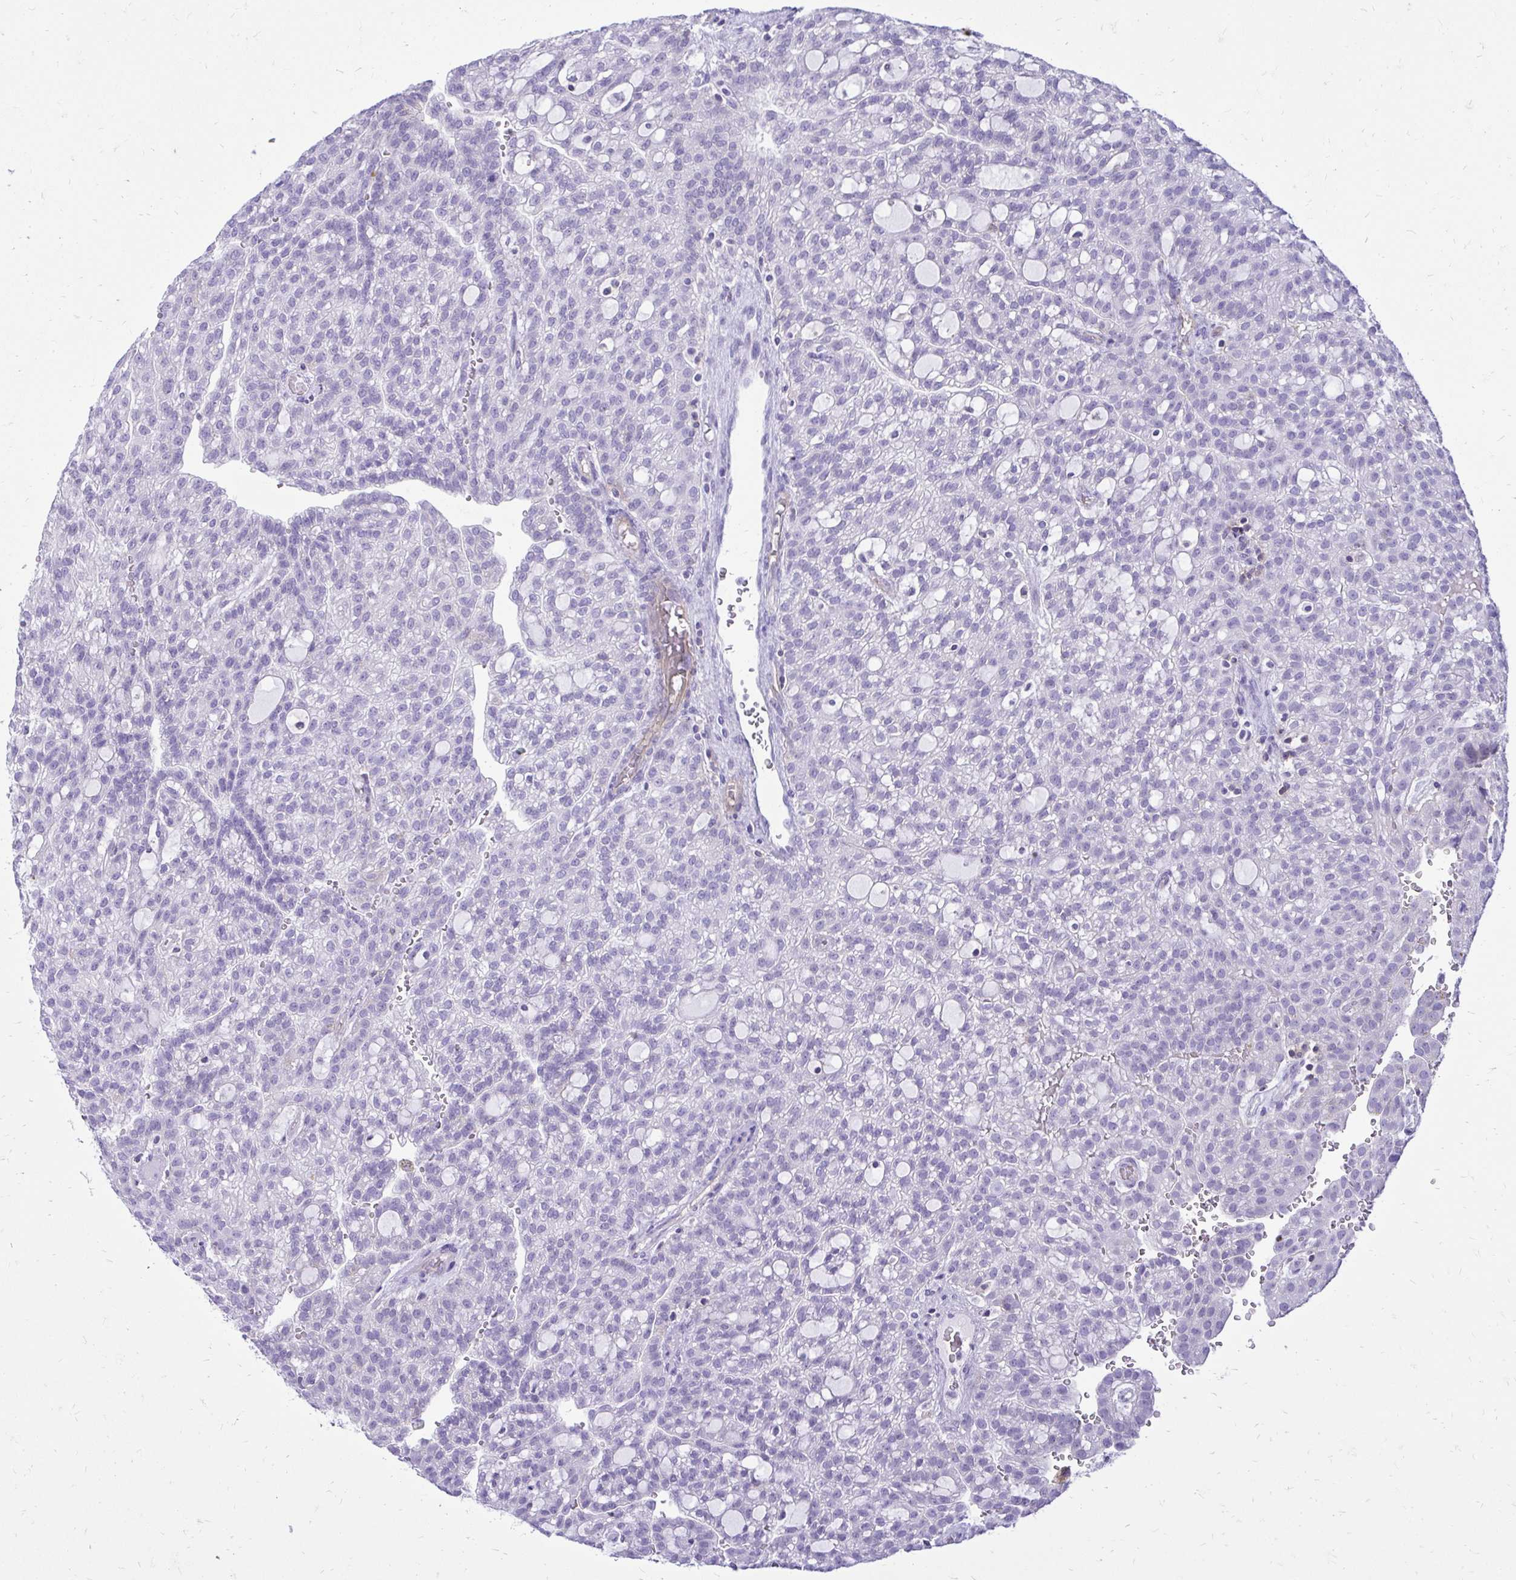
{"staining": {"intensity": "negative", "quantity": "none", "location": "none"}, "tissue": "renal cancer", "cell_type": "Tumor cells", "image_type": "cancer", "snomed": [{"axis": "morphology", "description": "Adenocarcinoma, NOS"}, {"axis": "topography", "description": "Kidney"}], "caption": "A high-resolution micrograph shows immunohistochemistry staining of renal adenocarcinoma, which shows no significant positivity in tumor cells. (DAB (3,3'-diaminobenzidine) immunohistochemistry (IHC) visualized using brightfield microscopy, high magnification).", "gene": "GPRIN3", "patient": {"sex": "male", "age": 63}}